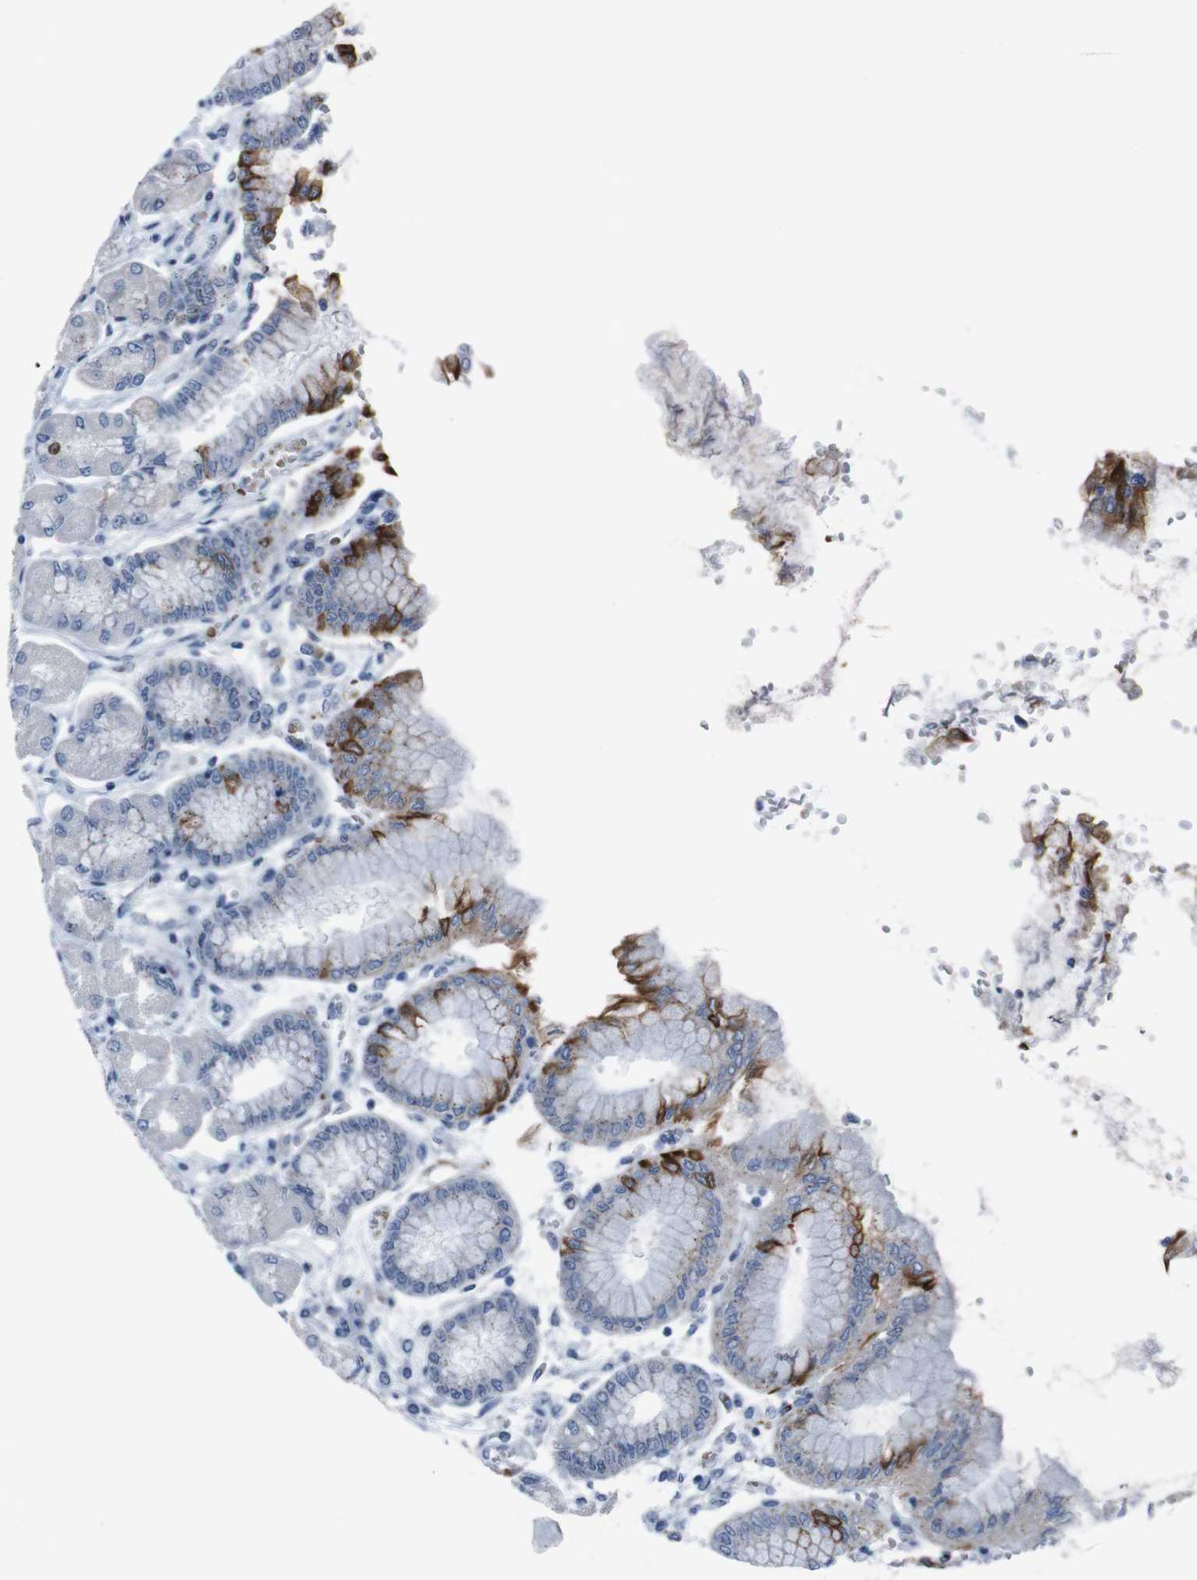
{"staining": {"intensity": "strong", "quantity": "<25%", "location": "cytoplasmic/membranous"}, "tissue": "stomach", "cell_type": "Glandular cells", "image_type": "normal", "snomed": [{"axis": "morphology", "description": "Normal tissue, NOS"}, {"axis": "topography", "description": "Stomach, upper"}], "caption": "This micrograph displays IHC staining of unremarkable human stomach, with medium strong cytoplasmic/membranous staining in about <25% of glandular cells.", "gene": "ST6GAL1", "patient": {"sex": "female", "age": 56}}